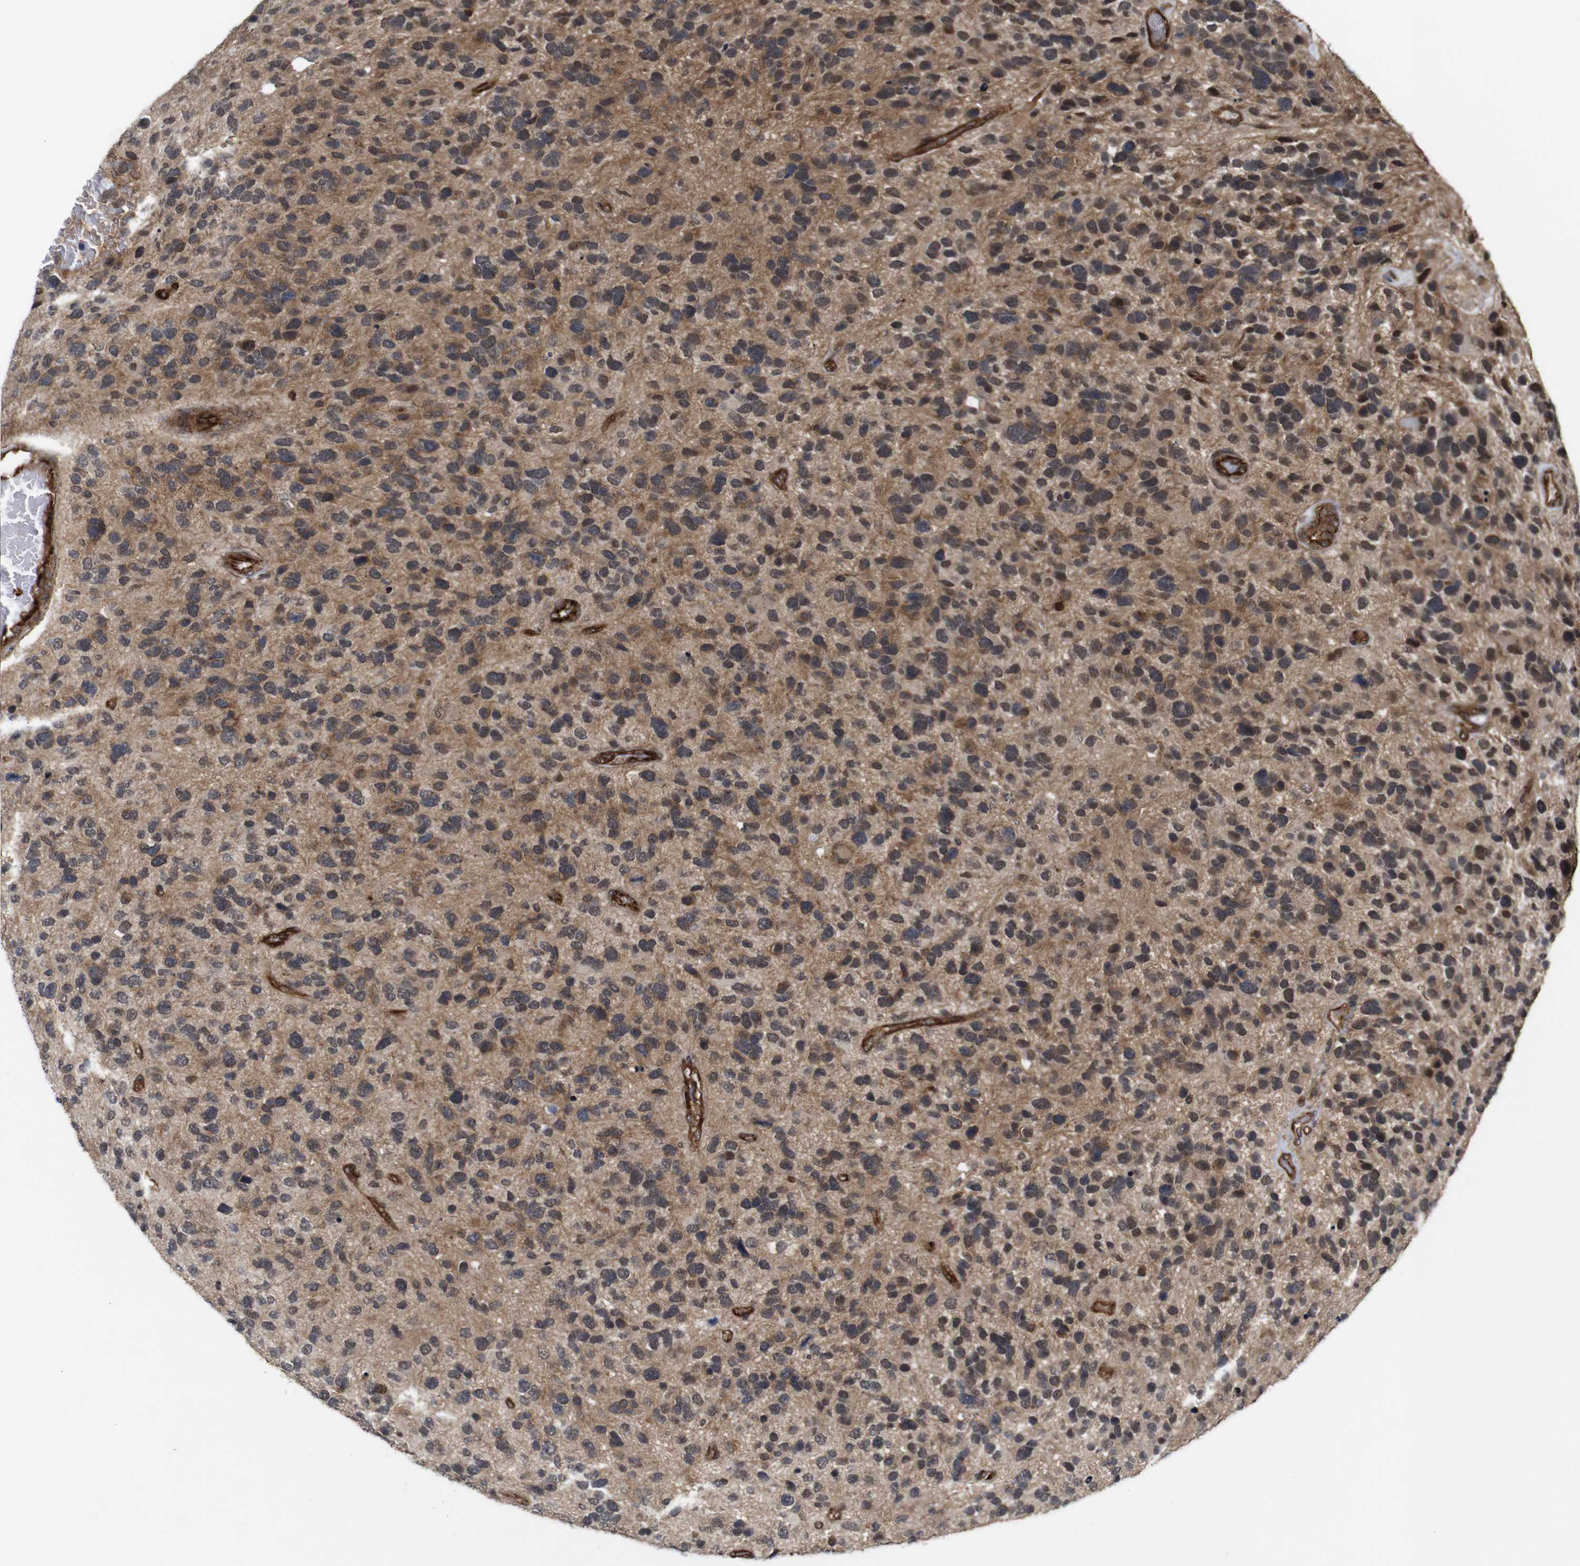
{"staining": {"intensity": "moderate", "quantity": ">75%", "location": "cytoplasmic/membranous"}, "tissue": "glioma", "cell_type": "Tumor cells", "image_type": "cancer", "snomed": [{"axis": "morphology", "description": "Glioma, malignant, High grade"}, {"axis": "topography", "description": "Brain"}], "caption": "IHC histopathology image of human high-grade glioma (malignant) stained for a protein (brown), which demonstrates medium levels of moderate cytoplasmic/membranous expression in about >75% of tumor cells.", "gene": "NANOS1", "patient": {"sex": "female", "age": 58}}